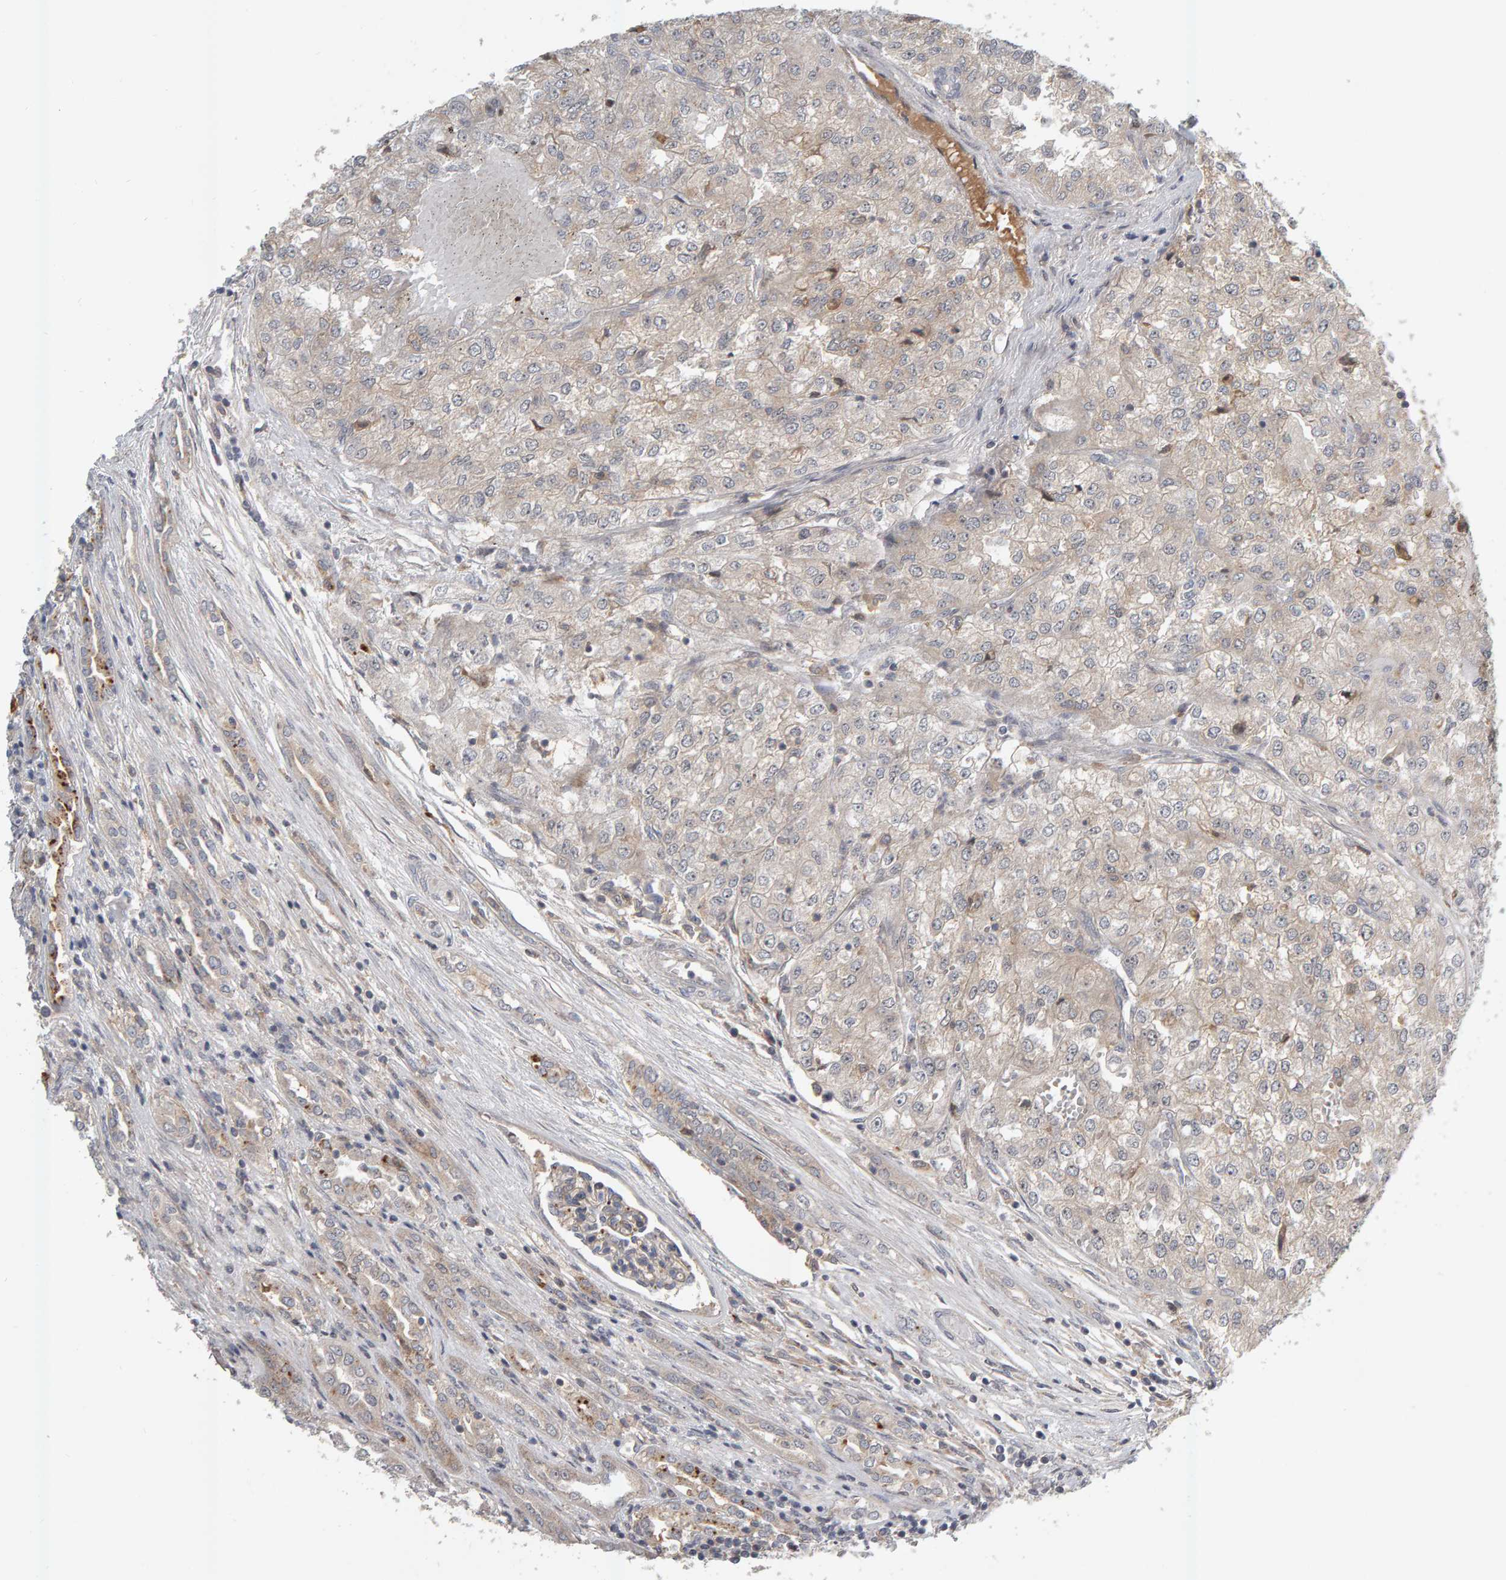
{"staining": {"intensity": "weak", "quantity": "<25%", "location": "cytoplasmic/membranous"}, "tissue": "renal cancer", "cell_type": "Tumor cells", "image_type": "cancer", "snomed": [{"axis": "morphology", "description": "Adenocarcinoma, NOS"}, {"axis": "topography", "description": "Kidney"}], "caption": "Histopathology image shows no significant protein positivity in tumor cells of renal cancer (adenocarcinoma).", "gene": "ZNF160", "patient": {"sex": "female", "age": 54}}